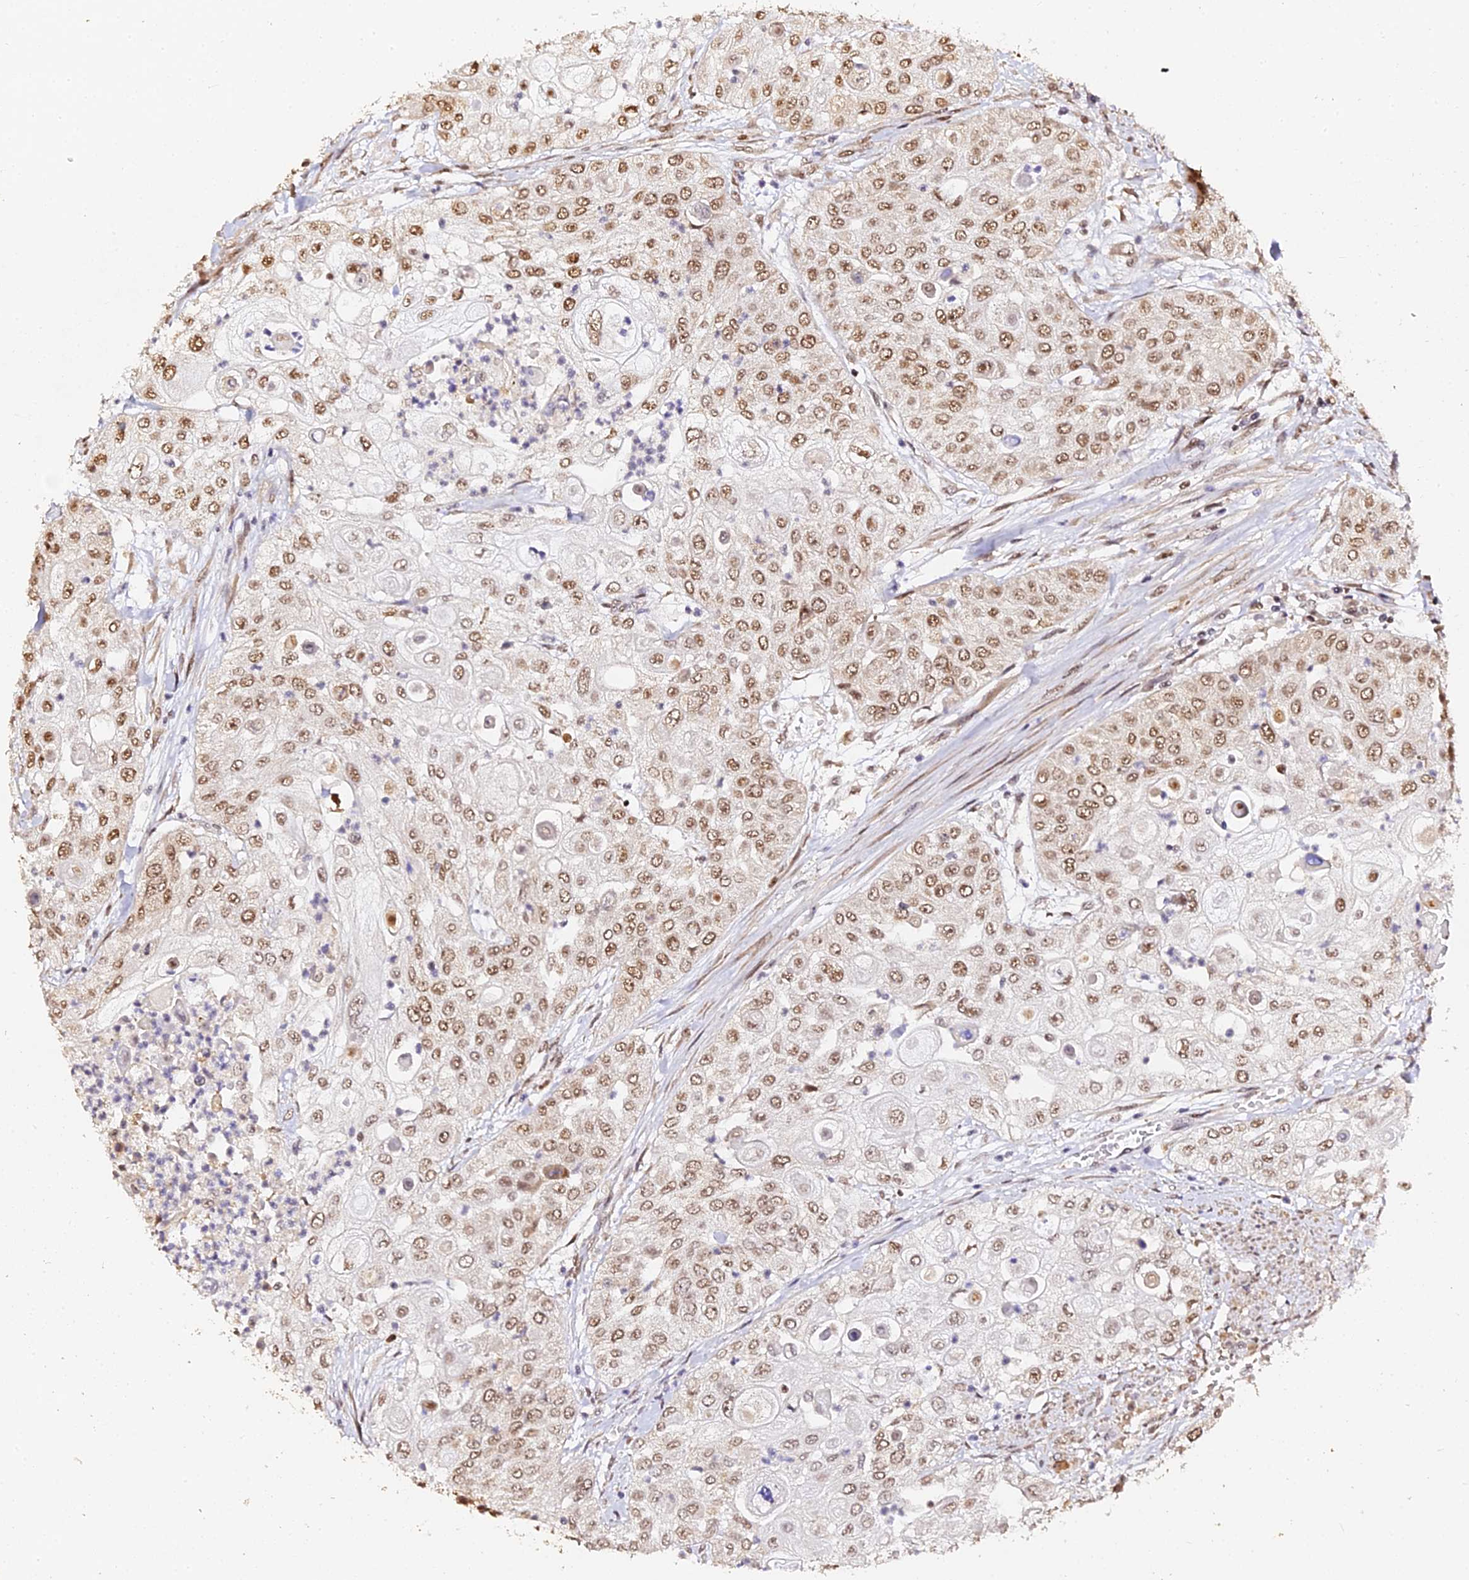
{"staining": {"intensity": "moderate", "quantity": ">75%", "location": "nuclear"}, "tissue": "urothelial cancer", "cell_type": "Tumor cells", "image_type": "cancer", "snomed": [{"axis": "morphology", "description": "Urothelial carcinoma, High grade"}, {"axis": "topography", "description": "Urinary bladder"}], "caption": "Tumor cells display medium levels of moderate nuclear expression in about >75% of cells in human high-grade urothelial carcinoma.", "gene": "MCRS1", "patient": {"sex": "female", "age": 79}}